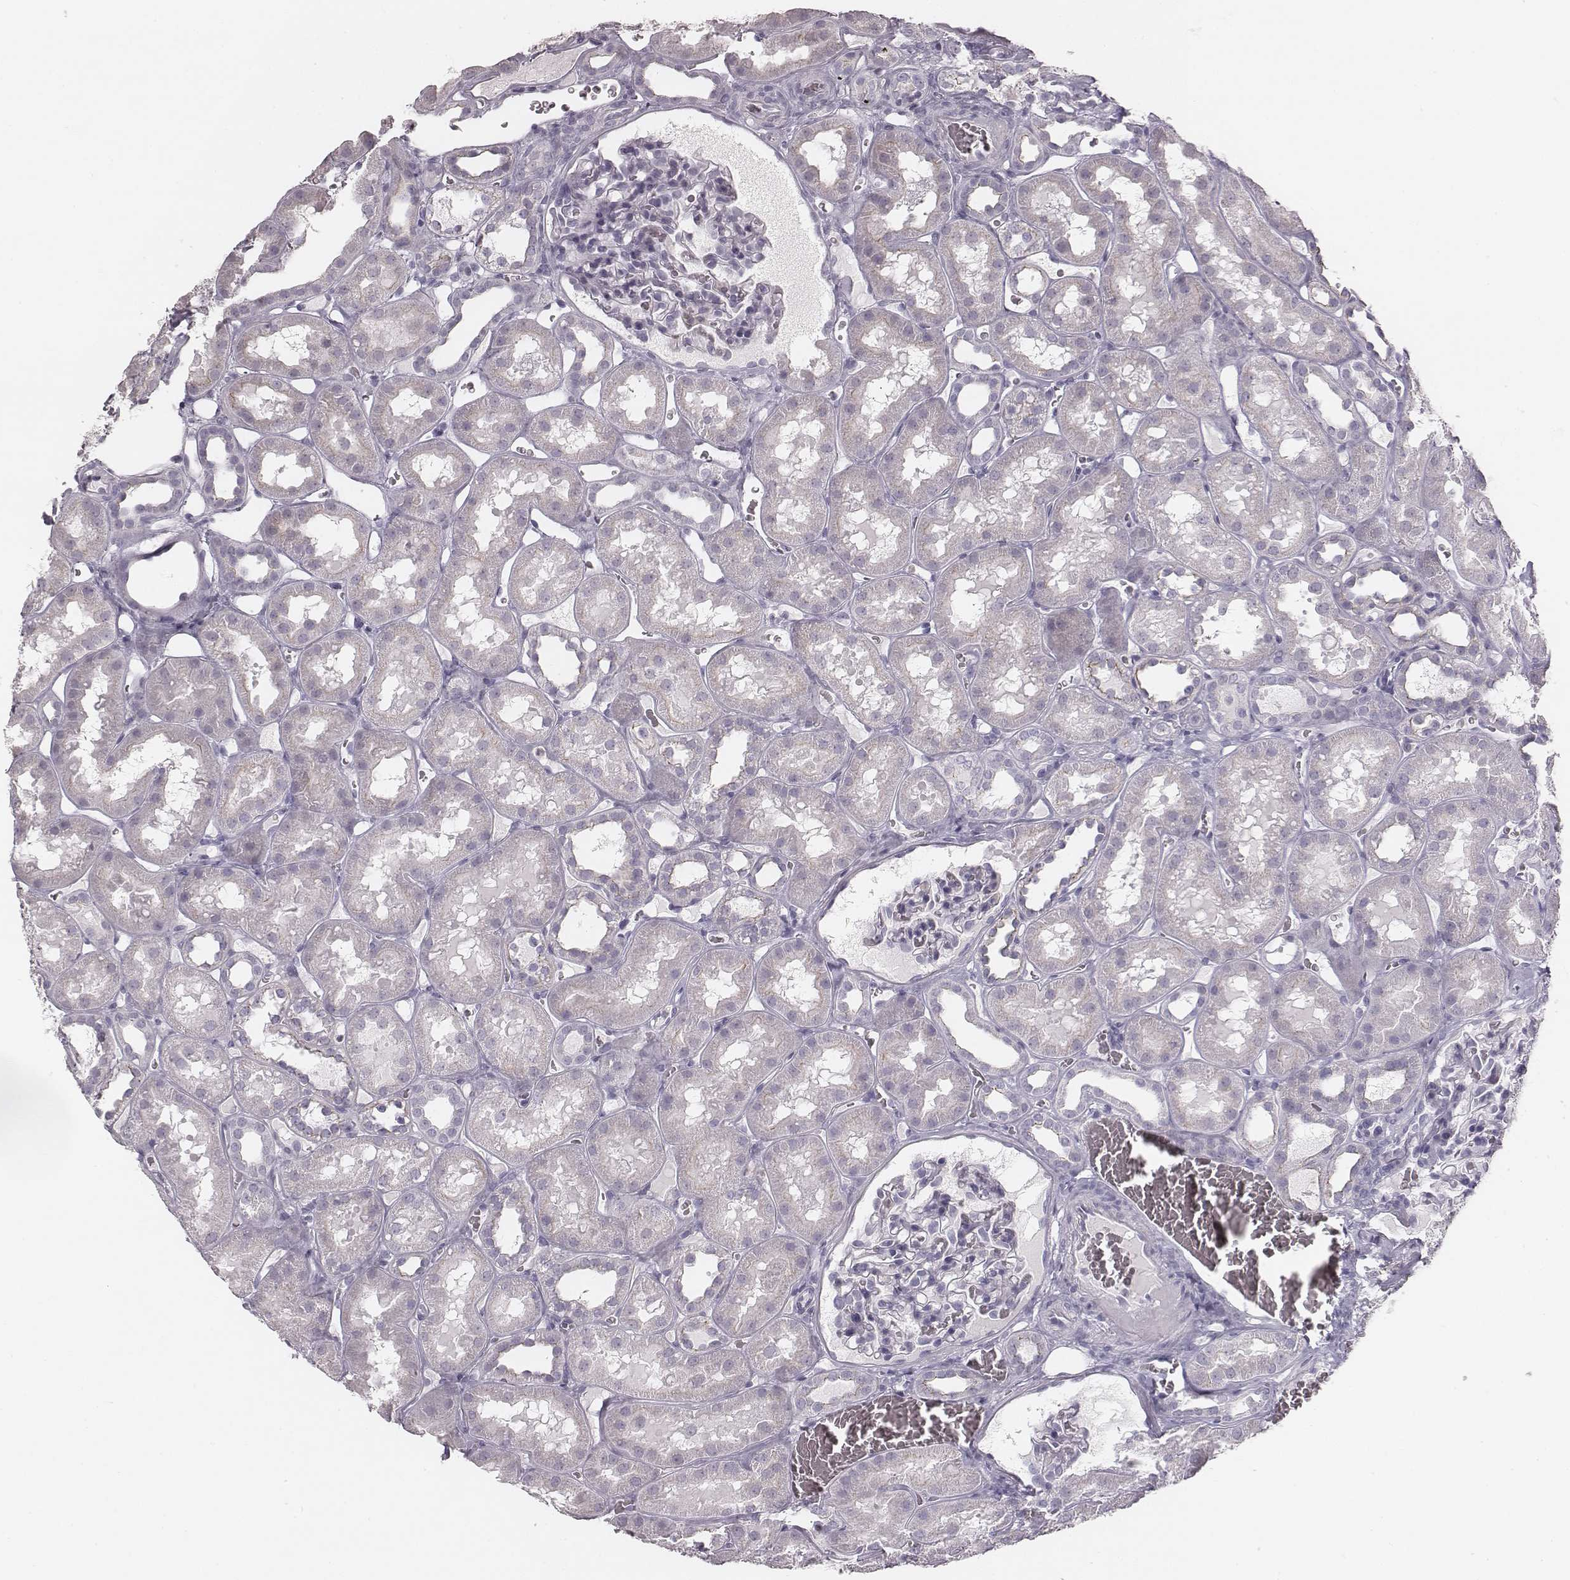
{"staining": {"intensity": "negative", "quantity": "none", "location": "none"}, "tissue": "kidney", "cell_type": "Cells in glomeruli", "image_type": "normal", "snomed": [{"axis": "morphology", "description": "Normal tissue, NOS"}, {"axis": "topography", "description": "Kidney"}], "caption": "This image is of unremarkable kidney stained with immunohistochemistry to label a protein in brown with the nuclei are counter-stained blue. There is no staining in cells in glomeruli.", "gene": "ENSG00000285837", "patient": {"sex": "female", "age": 41}}